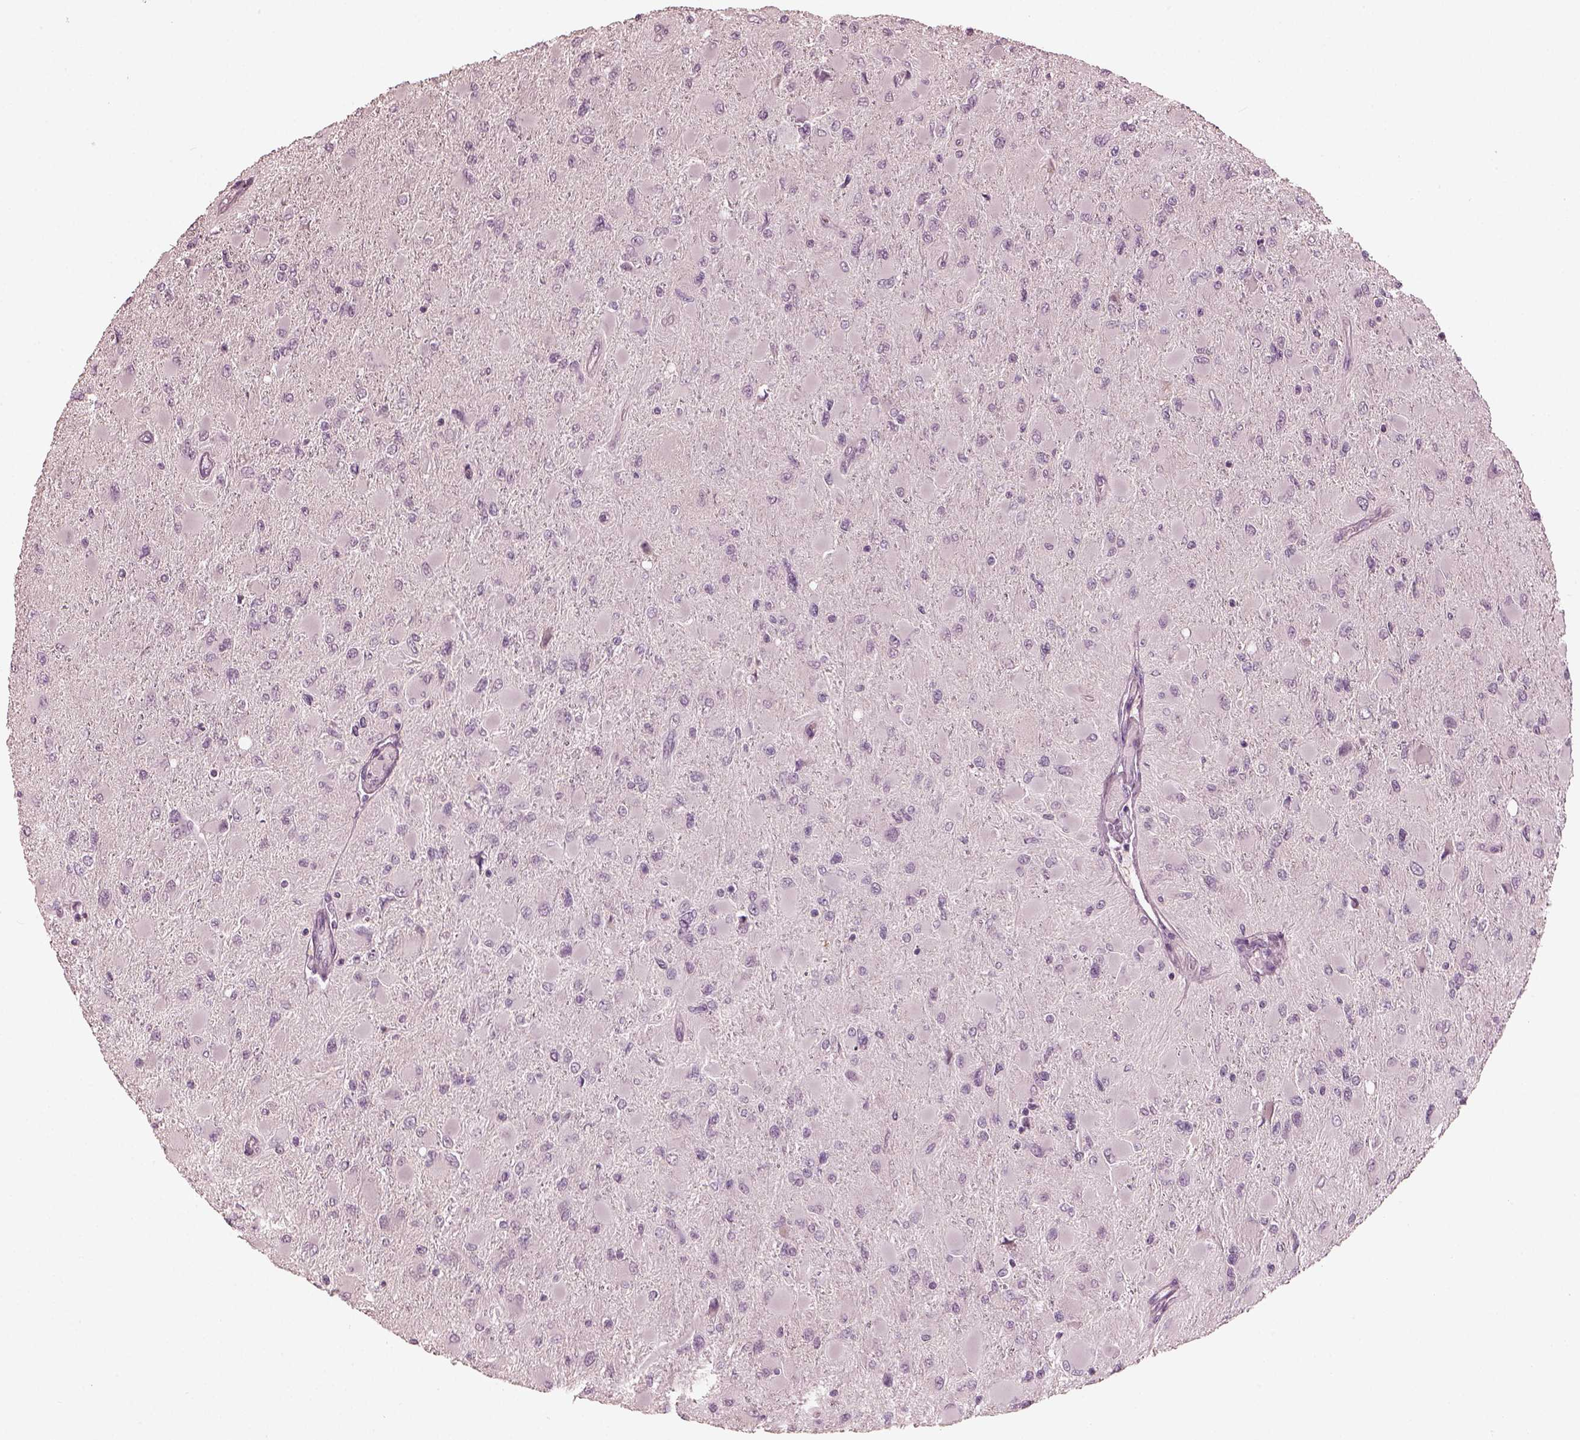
{"staining": {"intensity": "negative", "quantity": "none", "location": "none"}, "tissue": "glioma", "cell_type": "Tumor cells", "image_type": "cancer", "snomed": [{"axis": "morphology", "description": "Glioma, malignant, High grade"}, {"axis": "topography", "description": "Cerebral cortex"}], "caption": "High magnification brightfield microscopy of high-grade glioma (malignant) stained with DAB (3,3'-diaminobenzidine) (brown) and counterstained with hematoxylin (blue): tumor cells show no significant expression. (Brightfield microscopy of DAB (3,3'-diaminobenzidine) immunohistochemistry at high magnification).", "gene": "OPTC", "patient": {"sex": "female", "age": 36}}